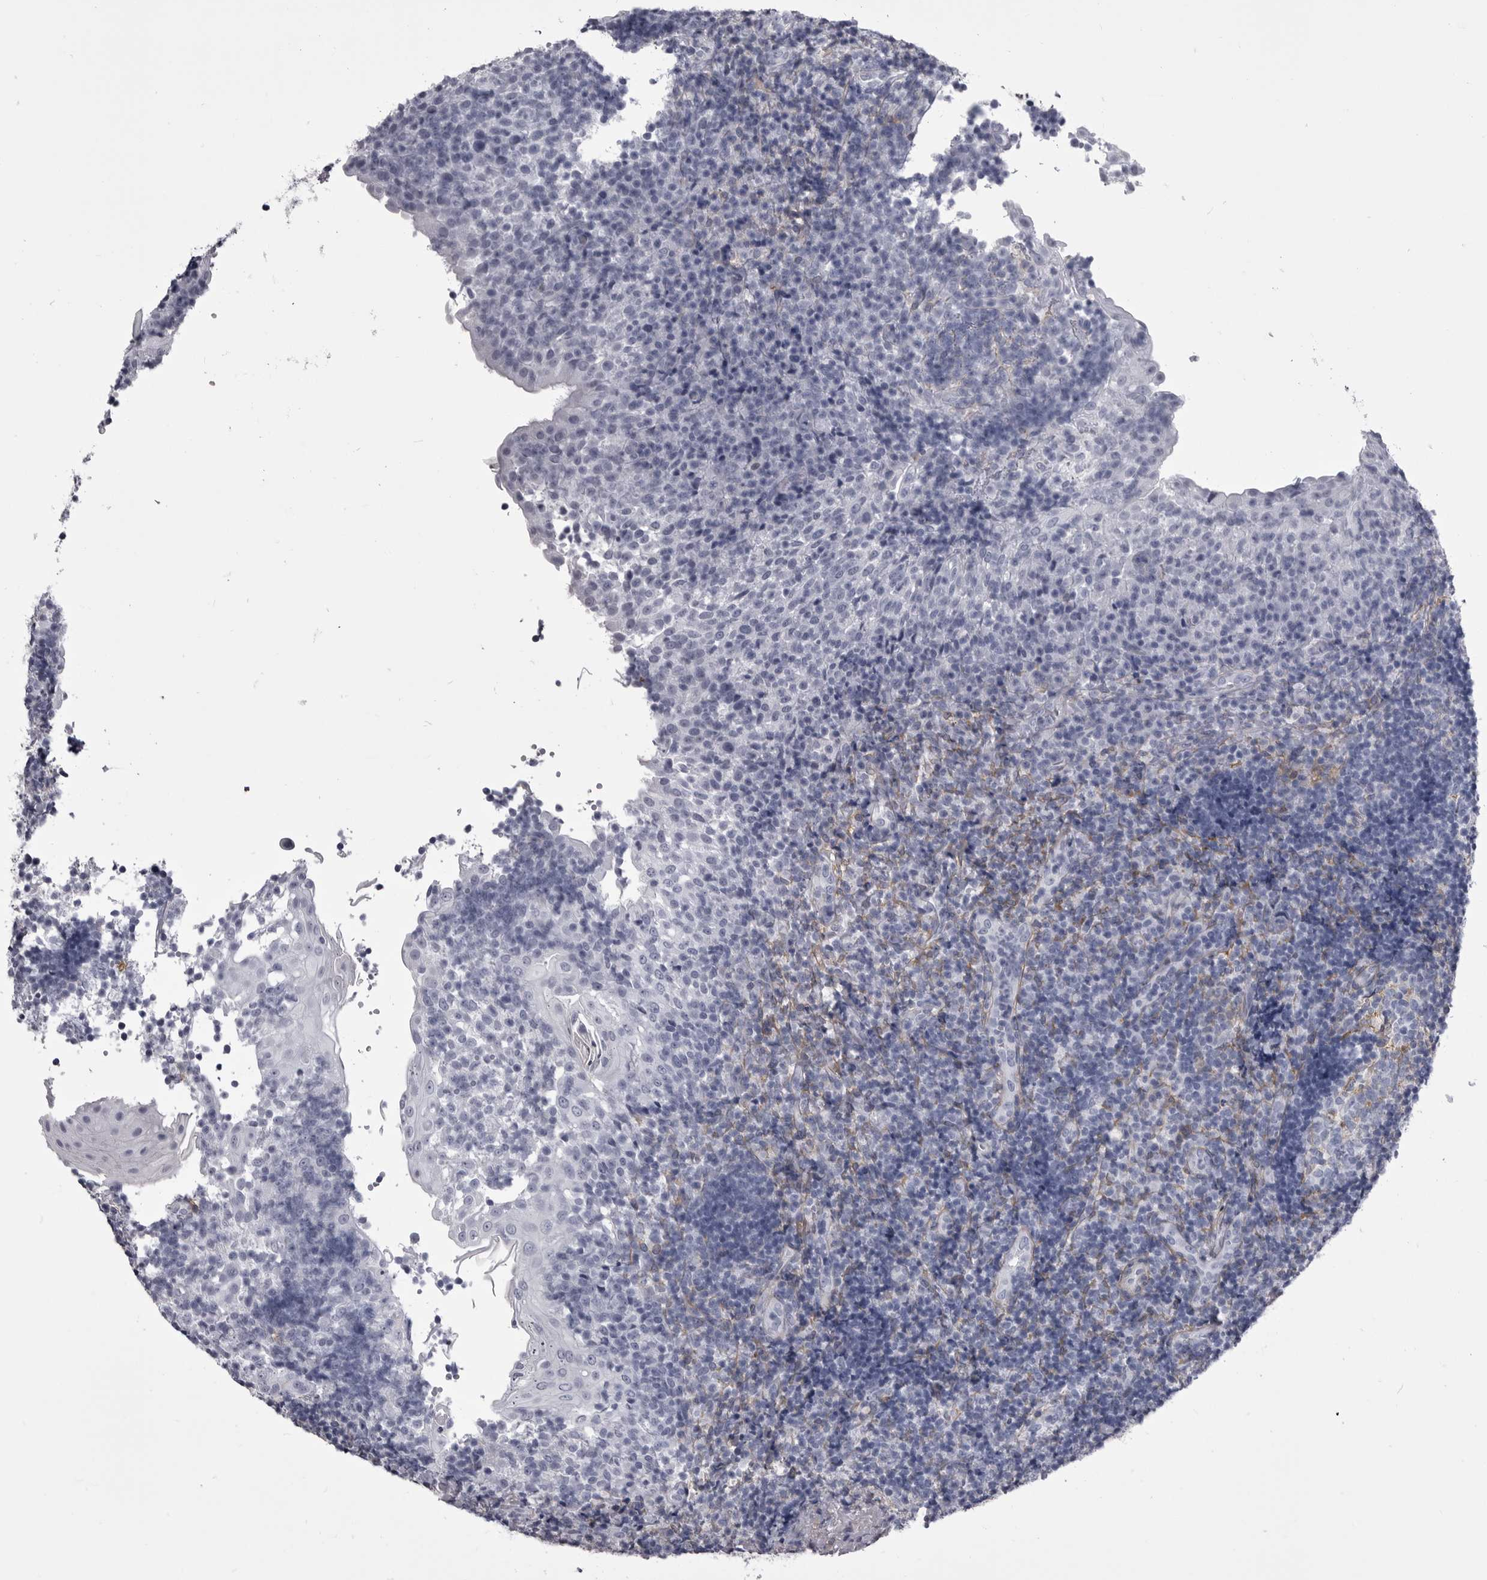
{"staining": {"intensity": "negative", "quantity": "none", "location": "none"}, "tissue": "tonsil", "cell_type": "Germinal center cells", "image_type": "normal", "snomed": [{"axis": "morphology", "description": "Normal tissue, NOS"}, {"axis": "topography", "description": "Tonsil"}], "caption": "Tonsil was stained to show a protein in brown. There is no significant expression in germinal center cells.", "gene": "ANK2", "patient": {"sex": "female", "age": 40}}